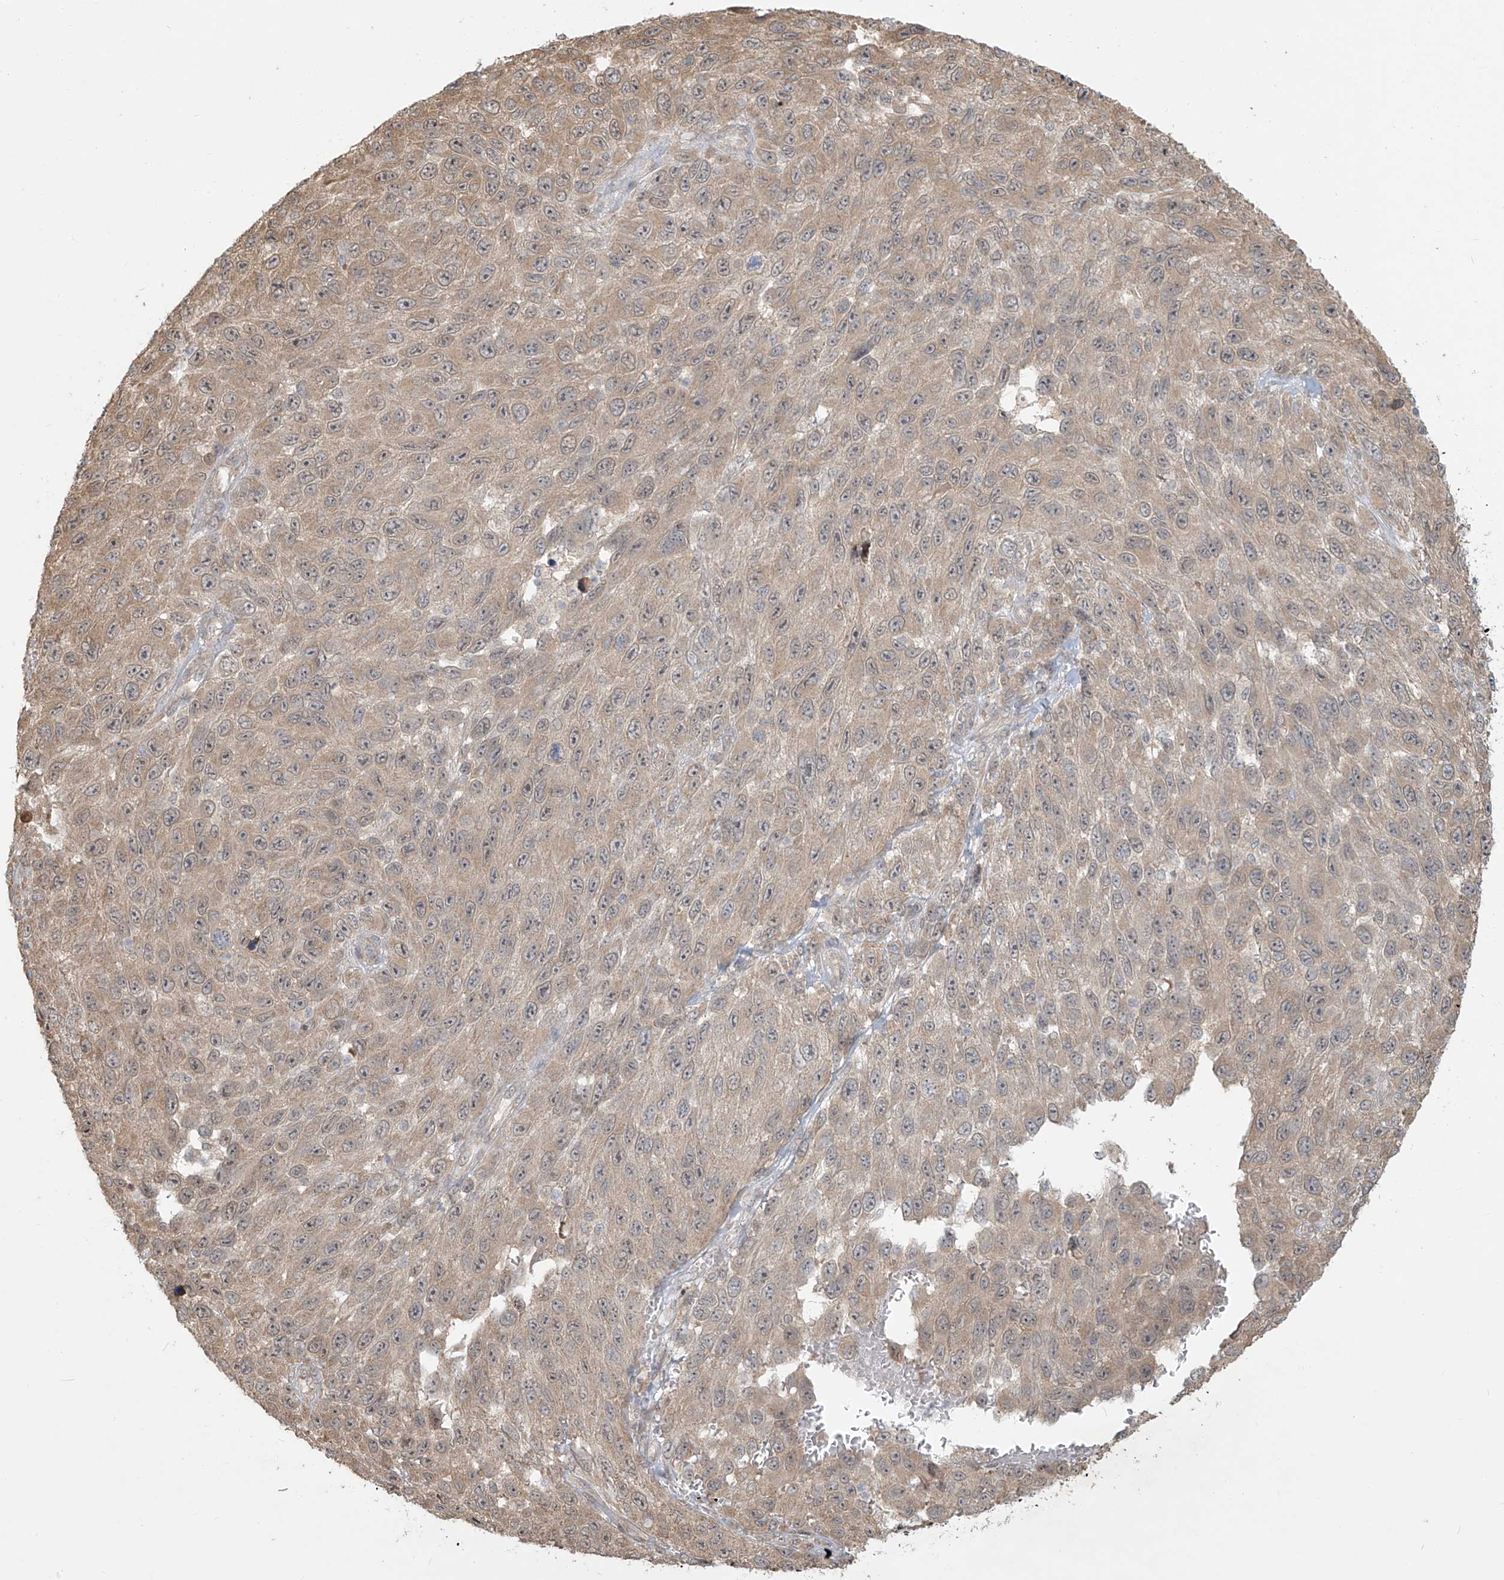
{"staining": {"intensity": "weak", "quantity": "<25%", "location": "cytoplasmic/membranous"}, "tissue": "melanoma", "cell_type": "Tumor cells", "image_type": "cancer", "snomed": [{"axis": "morphology", "description": "Malignant melanoma, NOS"}, {"axis": "topography", "description": "Skin"}], "caption": "Human melanoma stained for a protein using immunohistochemistry shows no positivity in tumor cells.", "gene": "PLEKHM3", "patient": {"sex": "female", "age": 96}}